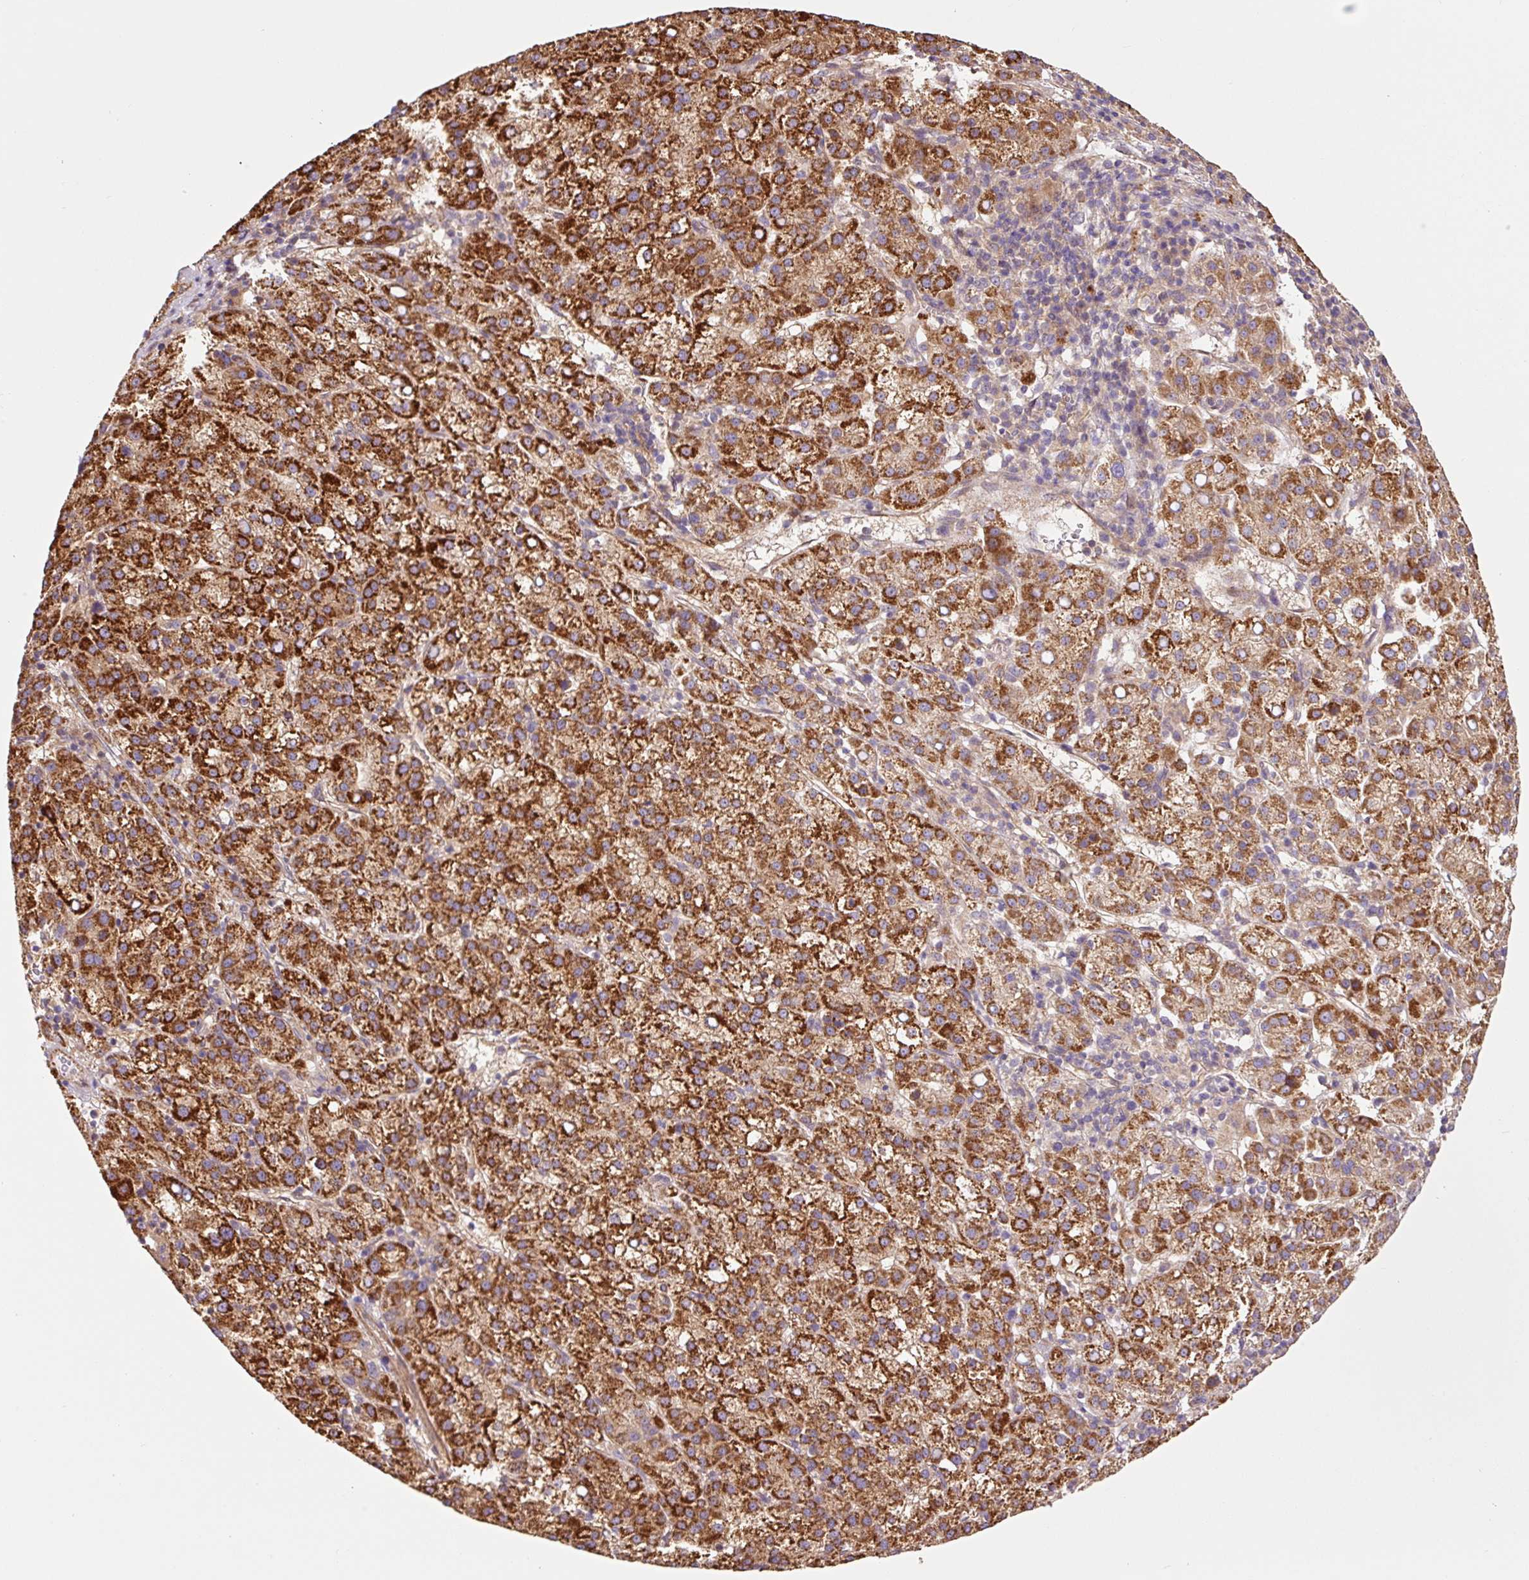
{"staining": {"intensity": "strong", "quantity": ">75%", "location": "cytoplasmic/membranous"}, "tissue": "liver cancer", "cell_type": "Tumor cells", "image_type": "cancer", "snomed": [{"axis": "morphology", "description": "Carcinoma, Hepatocellular, NOS"}, {"axis": "topography", "description": "Liver"}], "caption": "This photomicrograph demonstrates liver cancer (hepatocellular carcinoma) stained with IHC to label a protein in brown. The cytoplasmic/membranous of tumor cells show strong positivity for the protein. Nuclei are counter-stained blue.", "gene": "PCK2", "patient": {"sex": "female", "age": 58}}